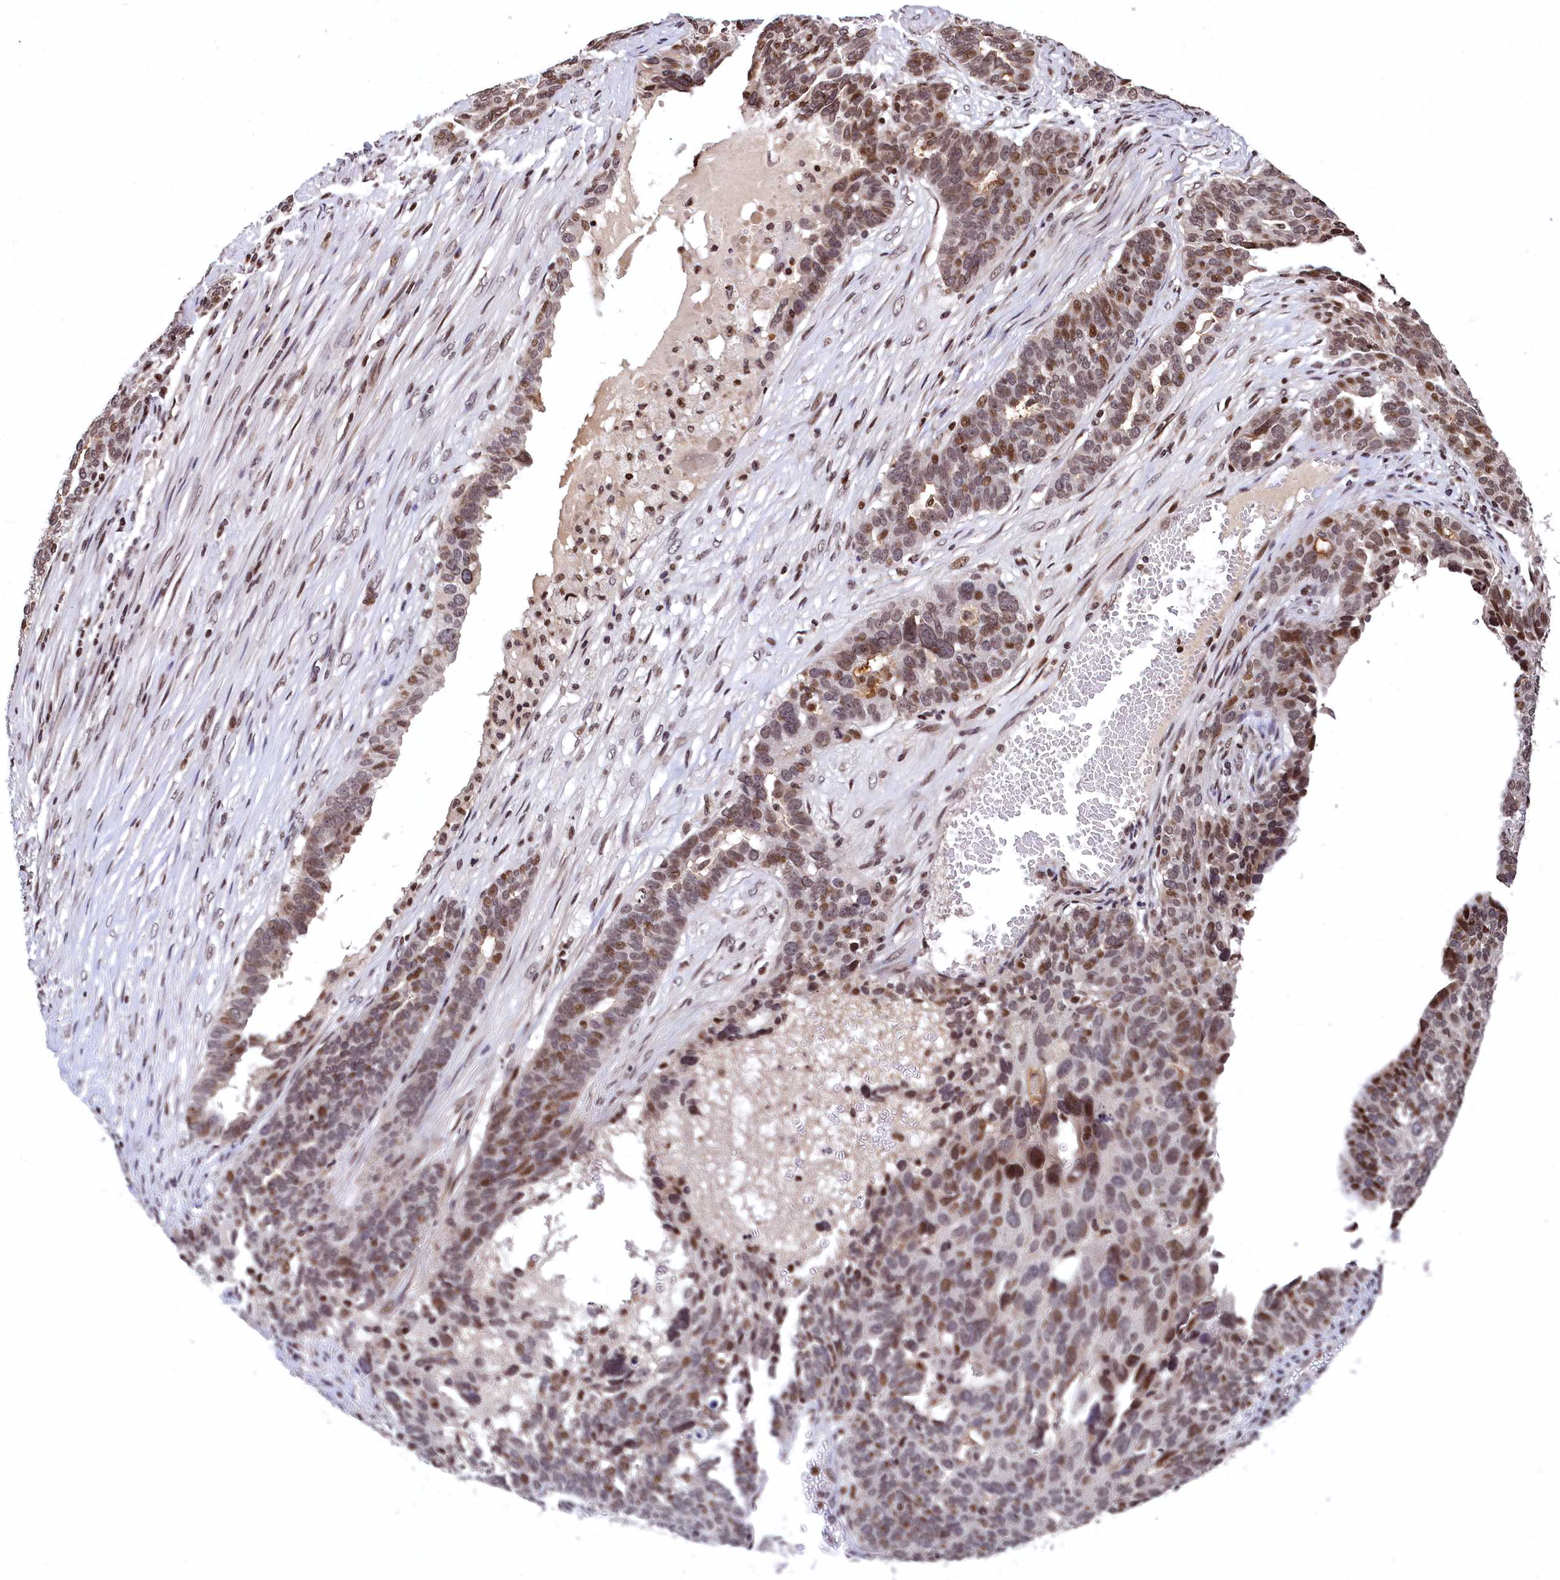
{"staining": {"intensity": "moderate", "quantity": "25%-75%", "location": "nuclear"}, "tissue": "ovarian cancer", "cell_type": "Tumor cells", "image_type": "cancer", "snomed": [{"axis": "morphology", "description": "Cystadenocarcinoma, serous, NOS"}, {"axis": "topography", "description": "Ovary"}], "caption": "The histopathology image exhibits staining of serous cystadenocarcinoma (ovarian), revealing moderate nuclear protein positivity (brown color) within tumor cells.", "gene": "FAM217B", "patient": {"sex": "female", "age": 59}}